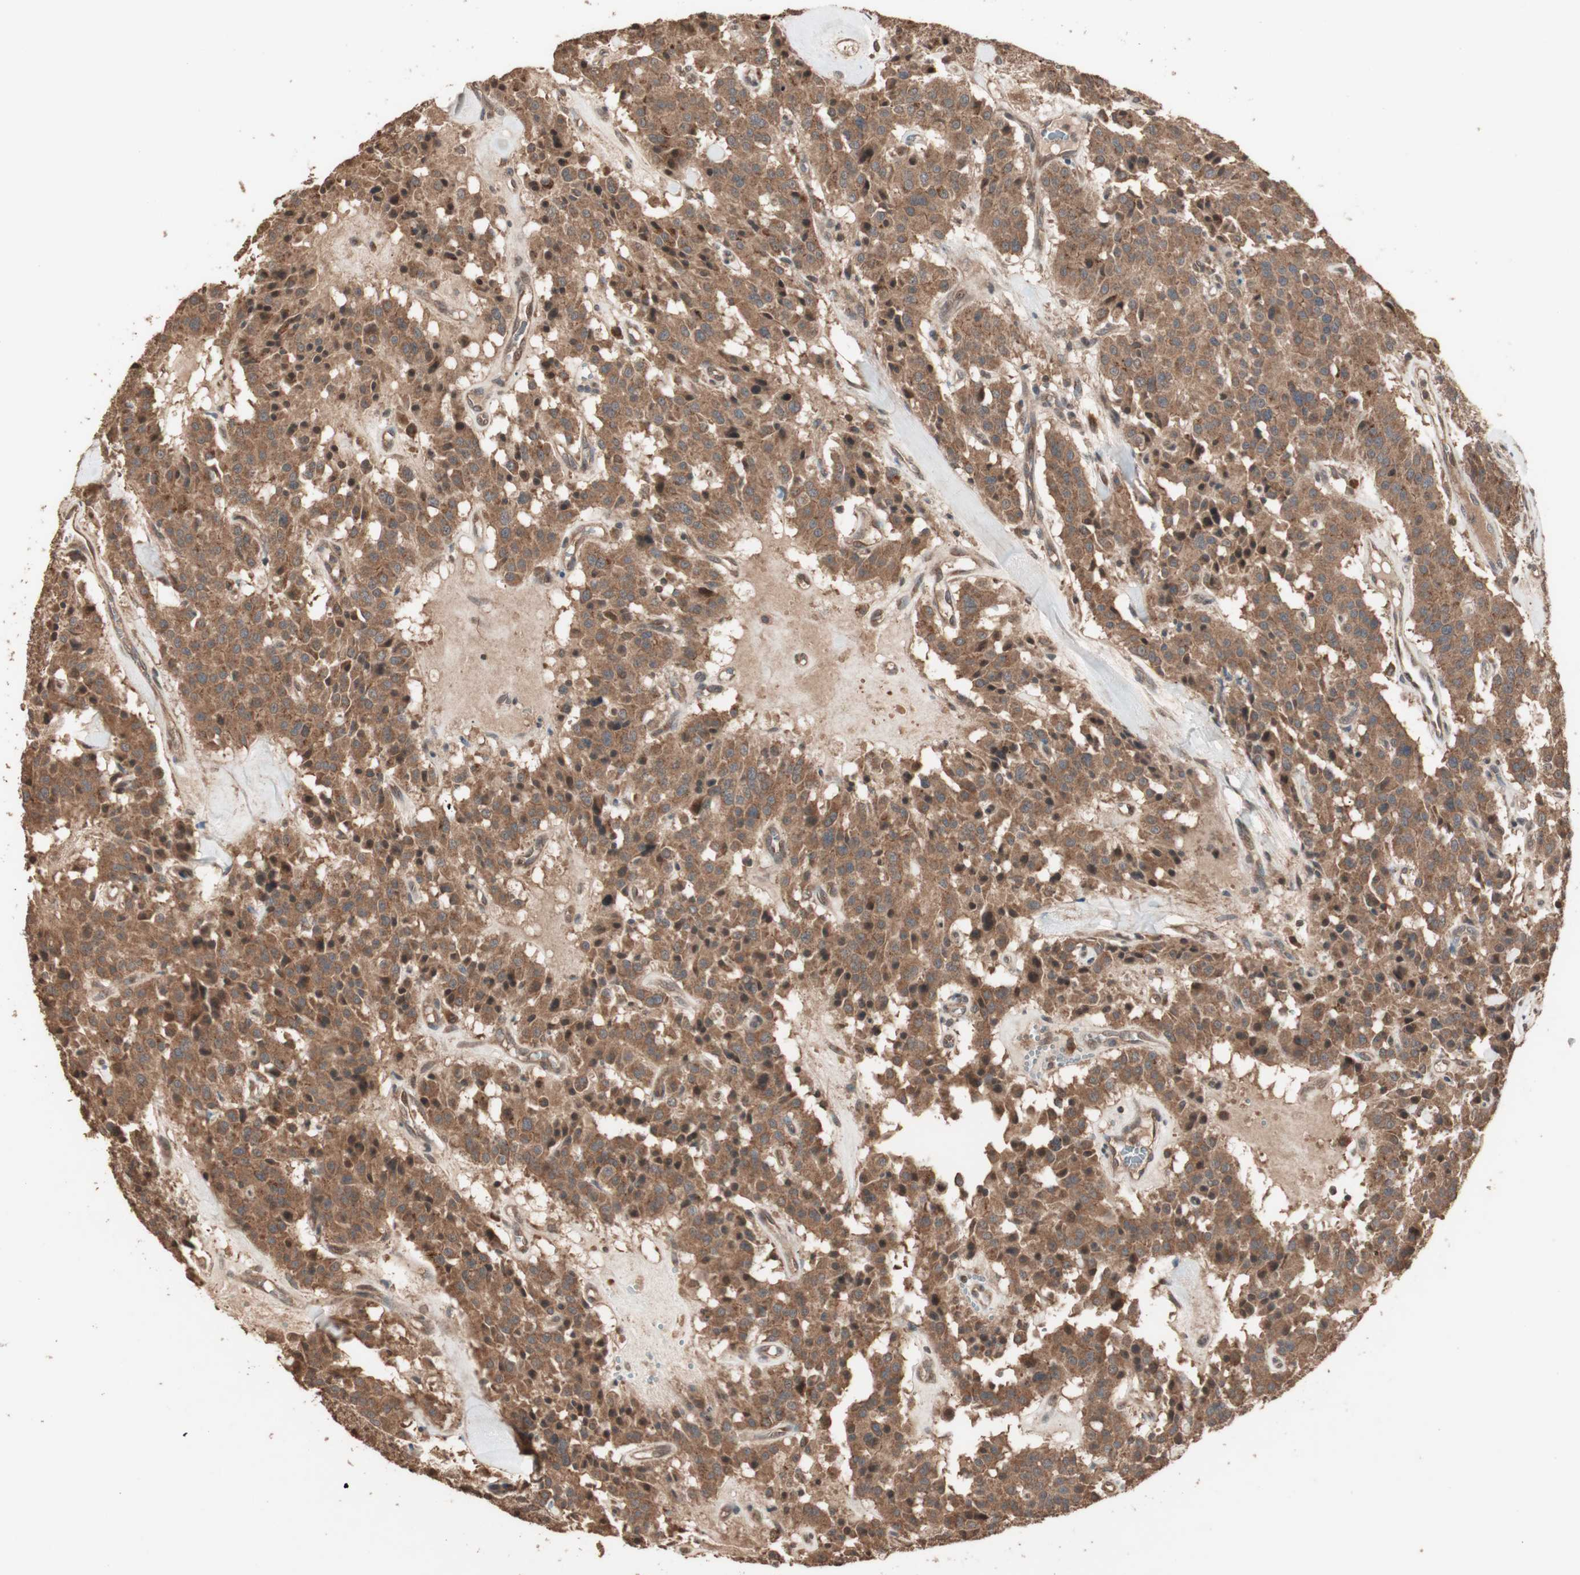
{"staining": {"intensity": "strong", "quantity": ">75%", "location": "cytoplasmic/membranous"}, "tissue": "carcinoid", "cell_type": "Tumor cells", "image_type": "cancer", "snomed": [{"axis": "morphology", "description": "Carcinoid, malignant, NOS"}, {"axis": "topography", "description": "Lung"}], "caption": "DAB (3,3'-diaminobenzidine) immunohistochemical staining of human carcinoid exhibits strong cytoplasmic/membranous protein staining in about >75% of tumor cells.", "gene": "USP20", "patient": {"sex": "male", "age": 30}}